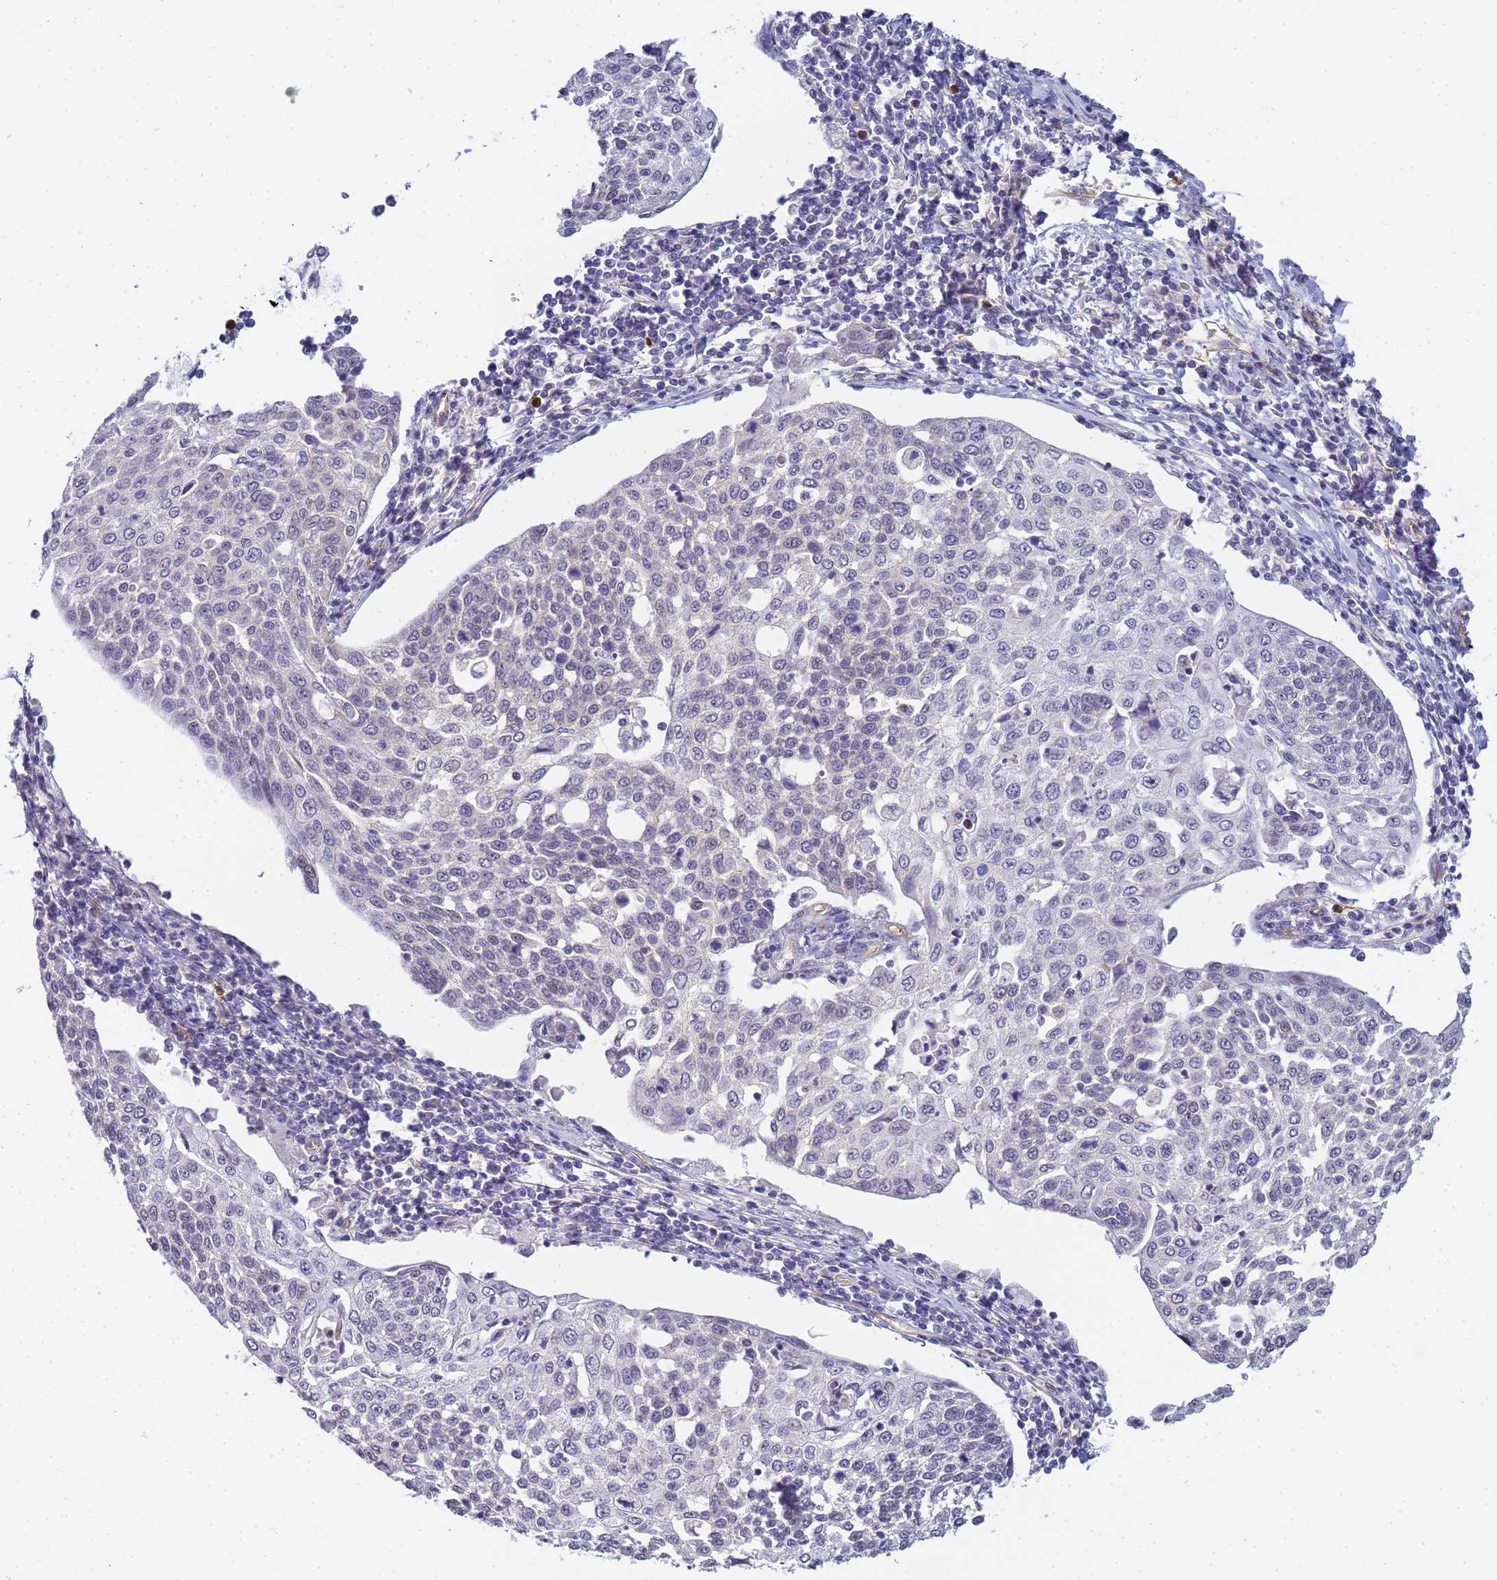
{"staining": {"intensity": "negative", "quantity": "none", "location": "none"}, "tissue": "cervical cancer", "cell_type": "Tumor cells", "image_type": "cancer", "snomed": [{"axis": "morphology", "description": "Squamous cell carcinoma, NOS"}, {"axis": "topography", "description": "Cervix"}], "caption": "DAB immunohistochemical staining of squamous cell carcinoma (cervical) displays no significant expression in tumor cells.", "gene": "GON4L", "patient": {"sex": "female", "age": 34}}